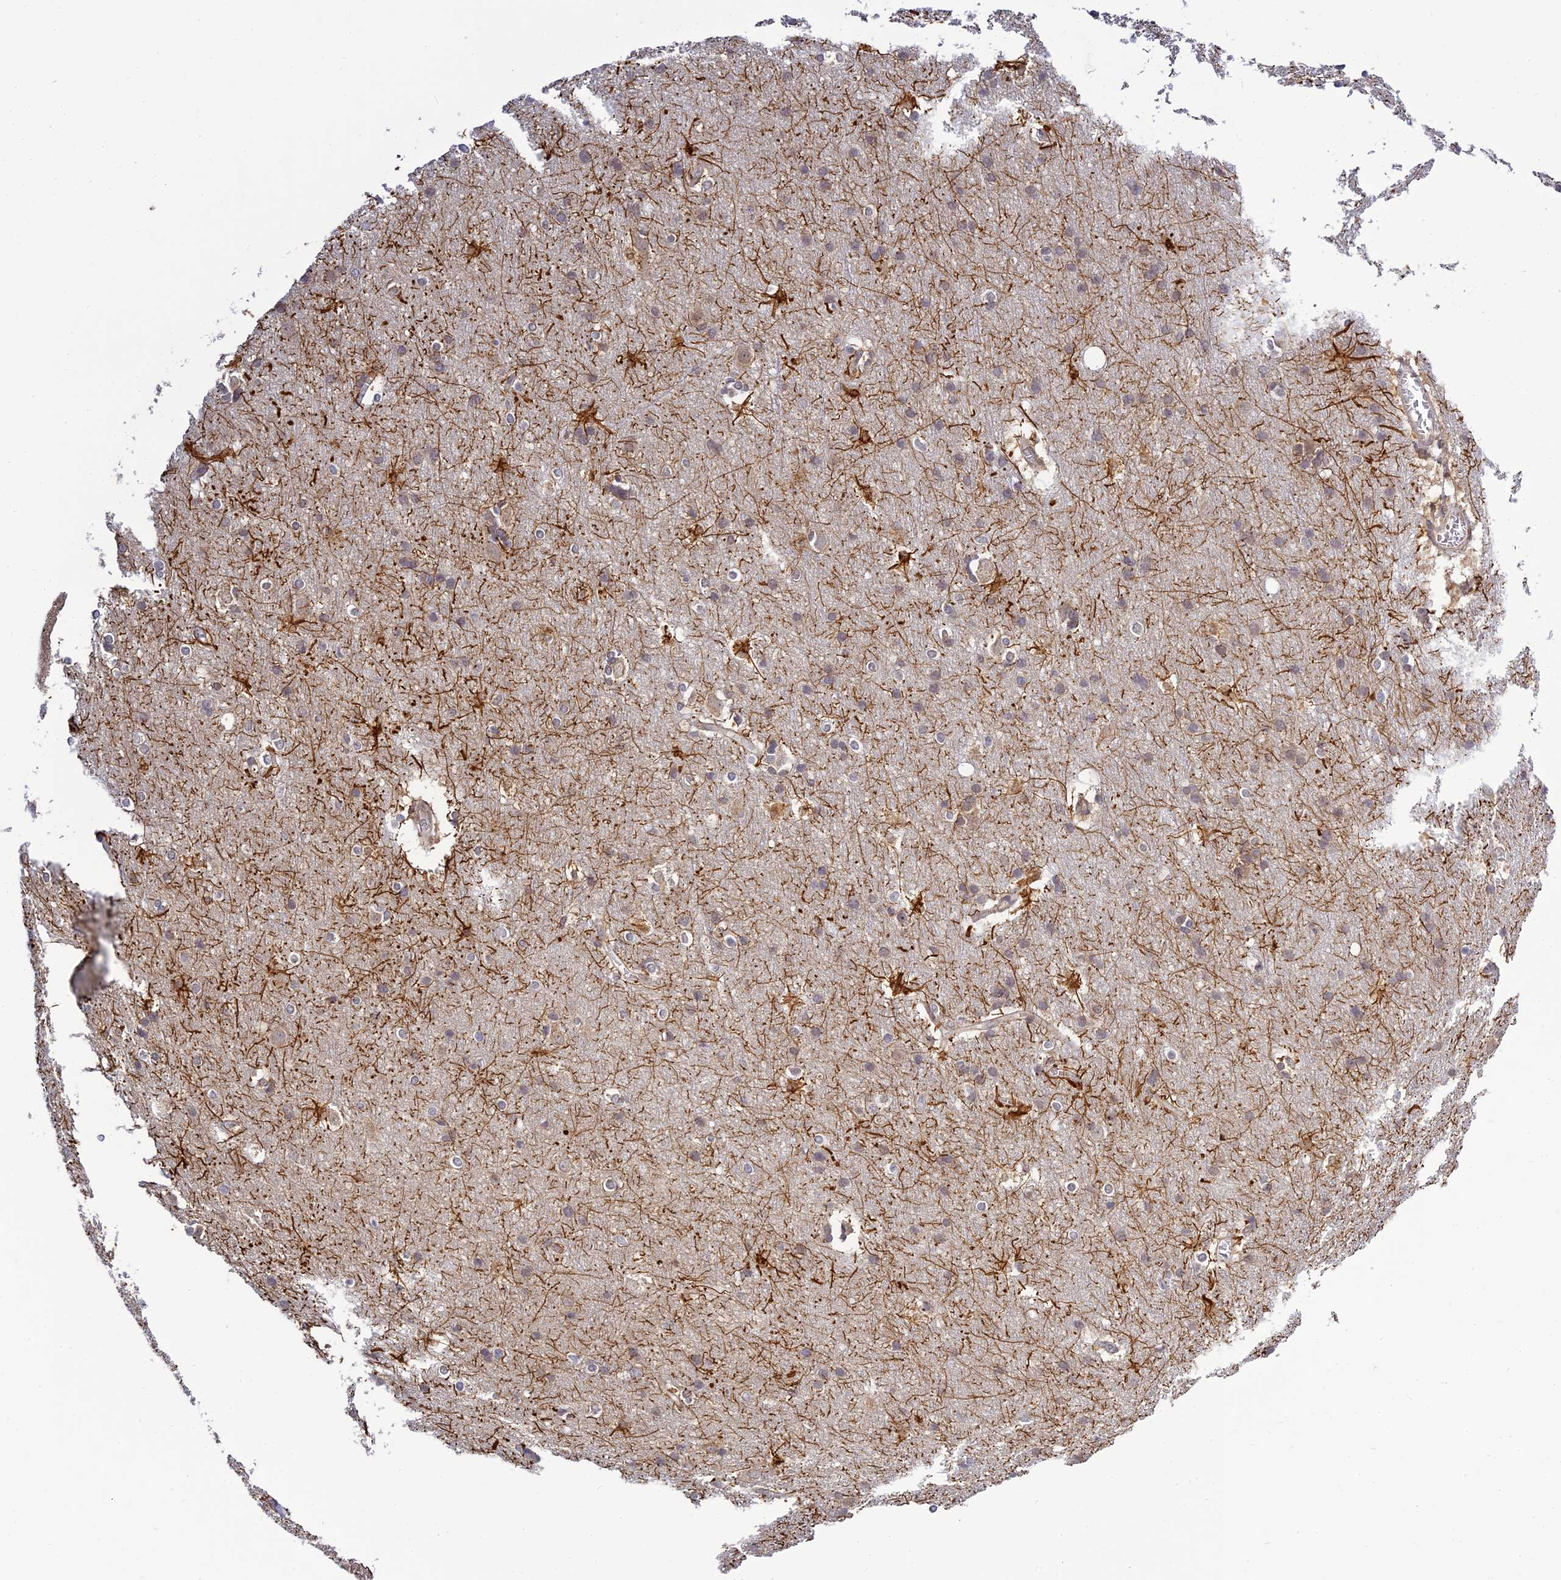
{"staining": {"intensity": "weak", "quantity": "25%-75%", "location": "cytoplasmic/membranous"}, "tissue": "cerebral cortex", "cell_type": "Endothelial cells", "image_type": "normal", "snomed": [{"axis": "morphology", "description": "Normal tissue, NOS"}, {"axis": "topography", "description": "Cerebral cortex"}], "caption": "High-magnification brightfield microscopy of normal cerebral cortex stained with DAB (brown) and counterstained with hematoxylin (blue). endothelial cells exhibit weak cytoplasmic/membranous staining is seen in about25%-75% of cells.", "gene": "SKIC8", "patient": {"sex": "male", "age": 54}}